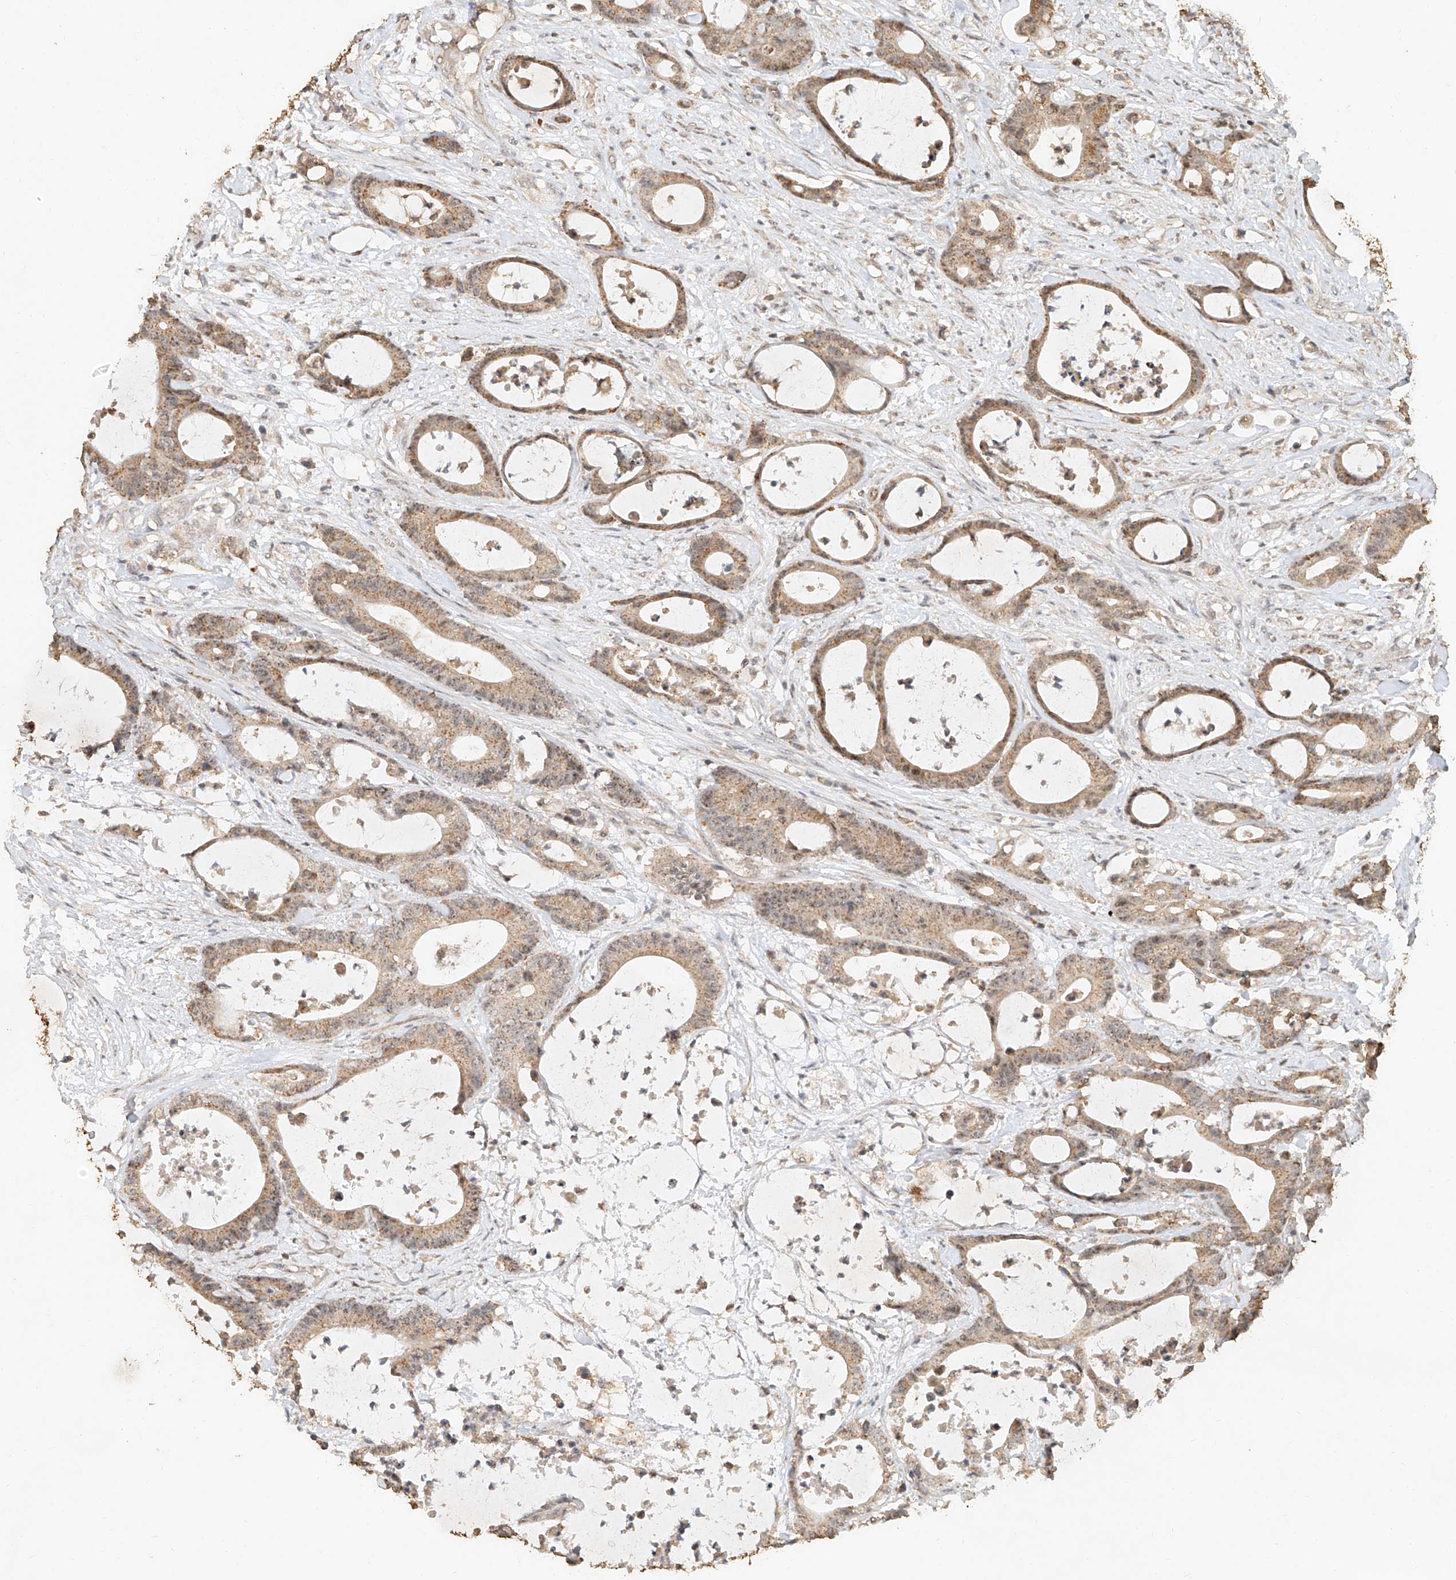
{"staining": {"intensity": "moderate", "quantity": ">75%", "location": "cytoplasmic/membranous"}, "tissue": "colorectal cancer", "cell_type": "Tumor cells", "image_type": "cancer", "snomed": [{"axis": "morphology", "description": "Adenocarcinoma, NOS"}, {"axis": "topography", "description": "Colon"}], "caption": "Immunohistochemistry histopathology image of human colorectal cancer (adenocarcinoma) stained for a protein (brown), which reveals medium levels of moderate cytoplasmic/membranous staining in about >75% of tumor cells.", "gene": "CXorf58", "patient": {"sex": "female", "age": 84}}